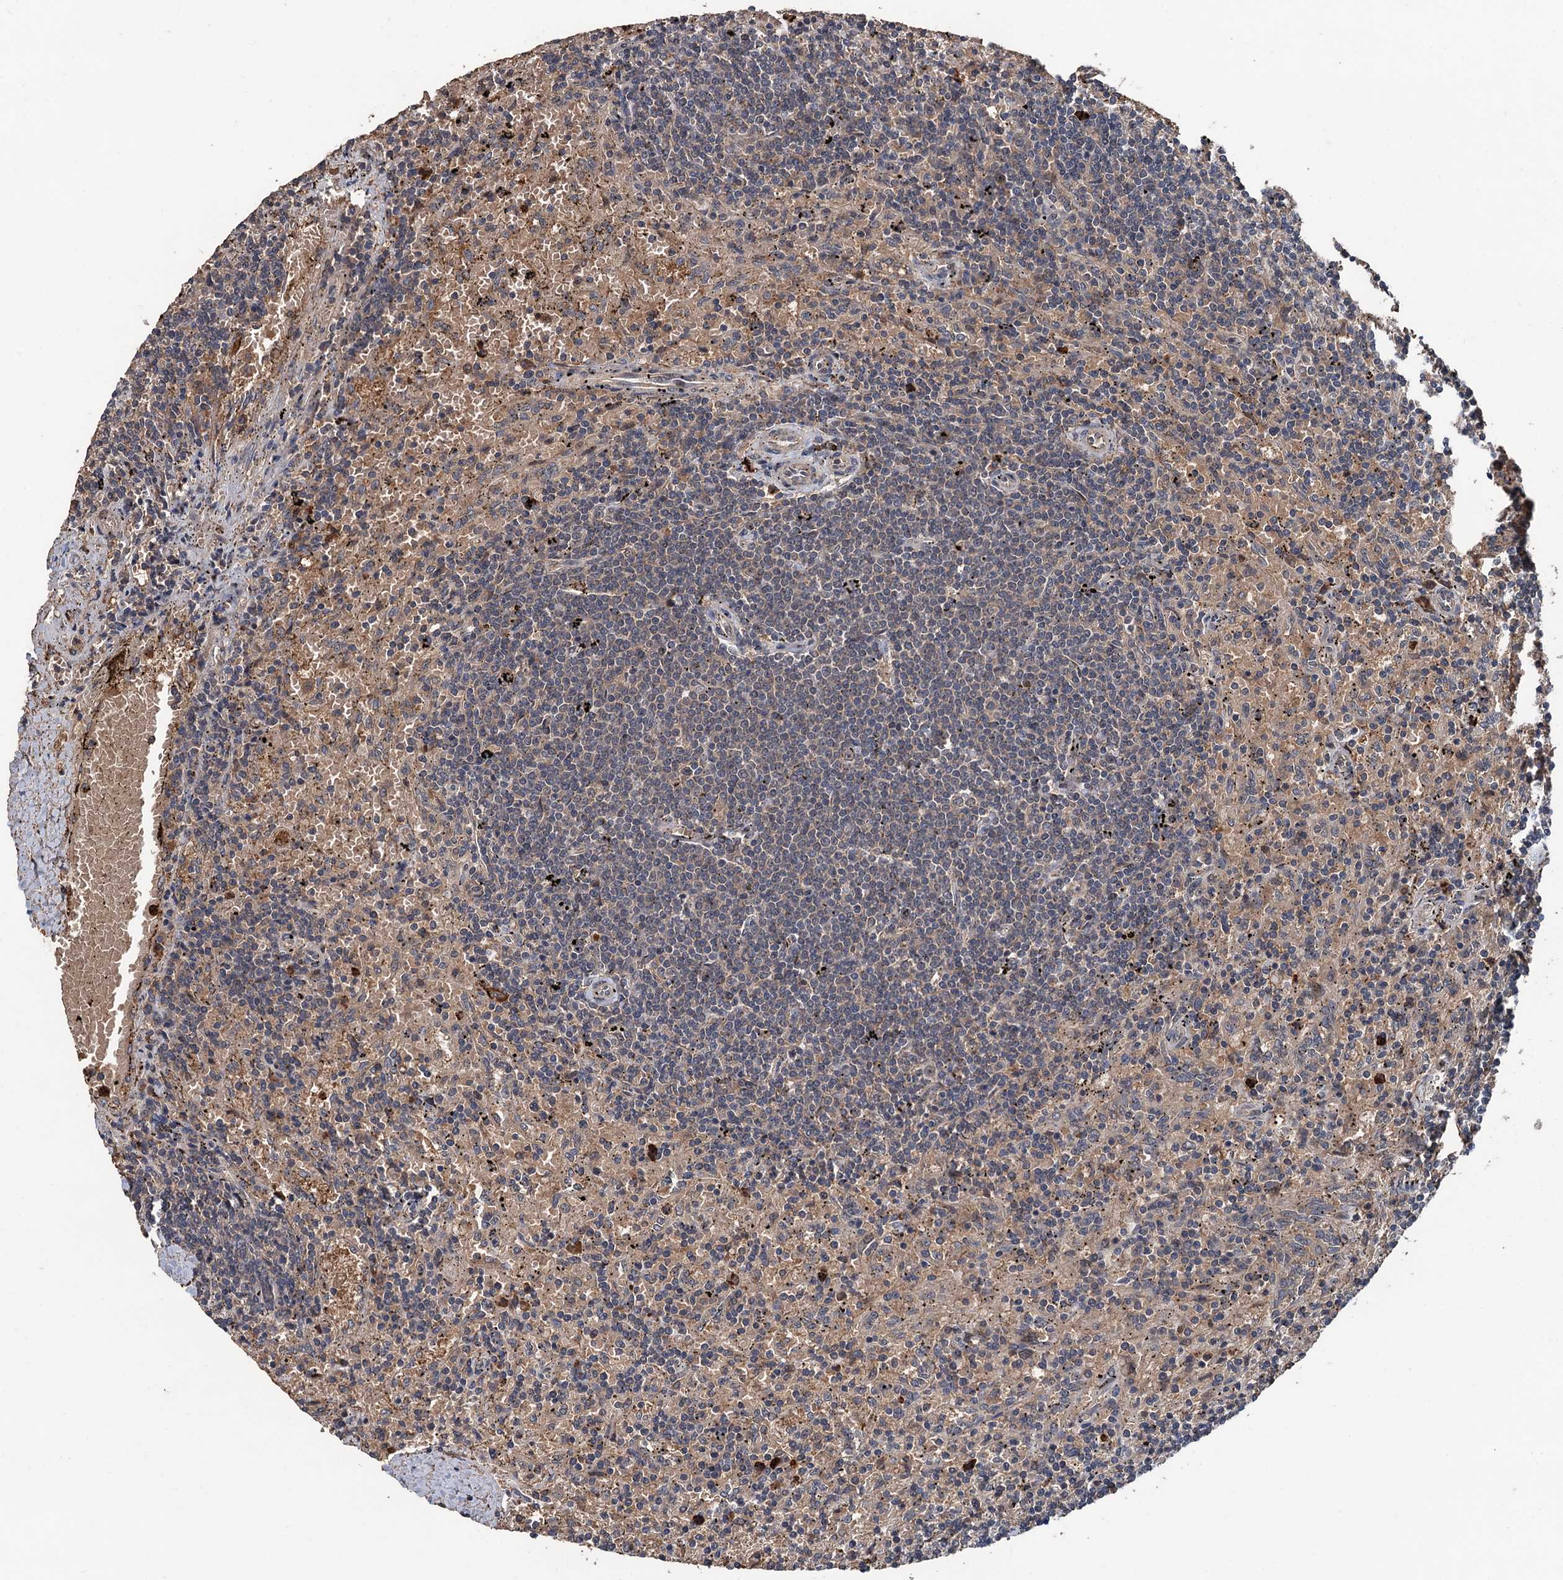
{"staining": {"intensity": "negative", "quantity": "none", "location": "none"}, "tissue": "lymphoma", "cell_type": "Tumor cells", "image_type": "cancer", "snomed": [{"axis": "morphology", "description": "Malignant lymphoma, non-Hodgkin's type, Low grade"}, {"axis": "topography", "description": "Spleen"}], "caption": "The photomicrograph displays no significant staining in tumor cells of malignant lymphoma, non-Hodgkin's type (low-grade). (DAB immunohistochemistry (IHC) with hematoxylin counter stain).", "gene": "ZNF438", "patient": {"sex": "male", "age": 76}}